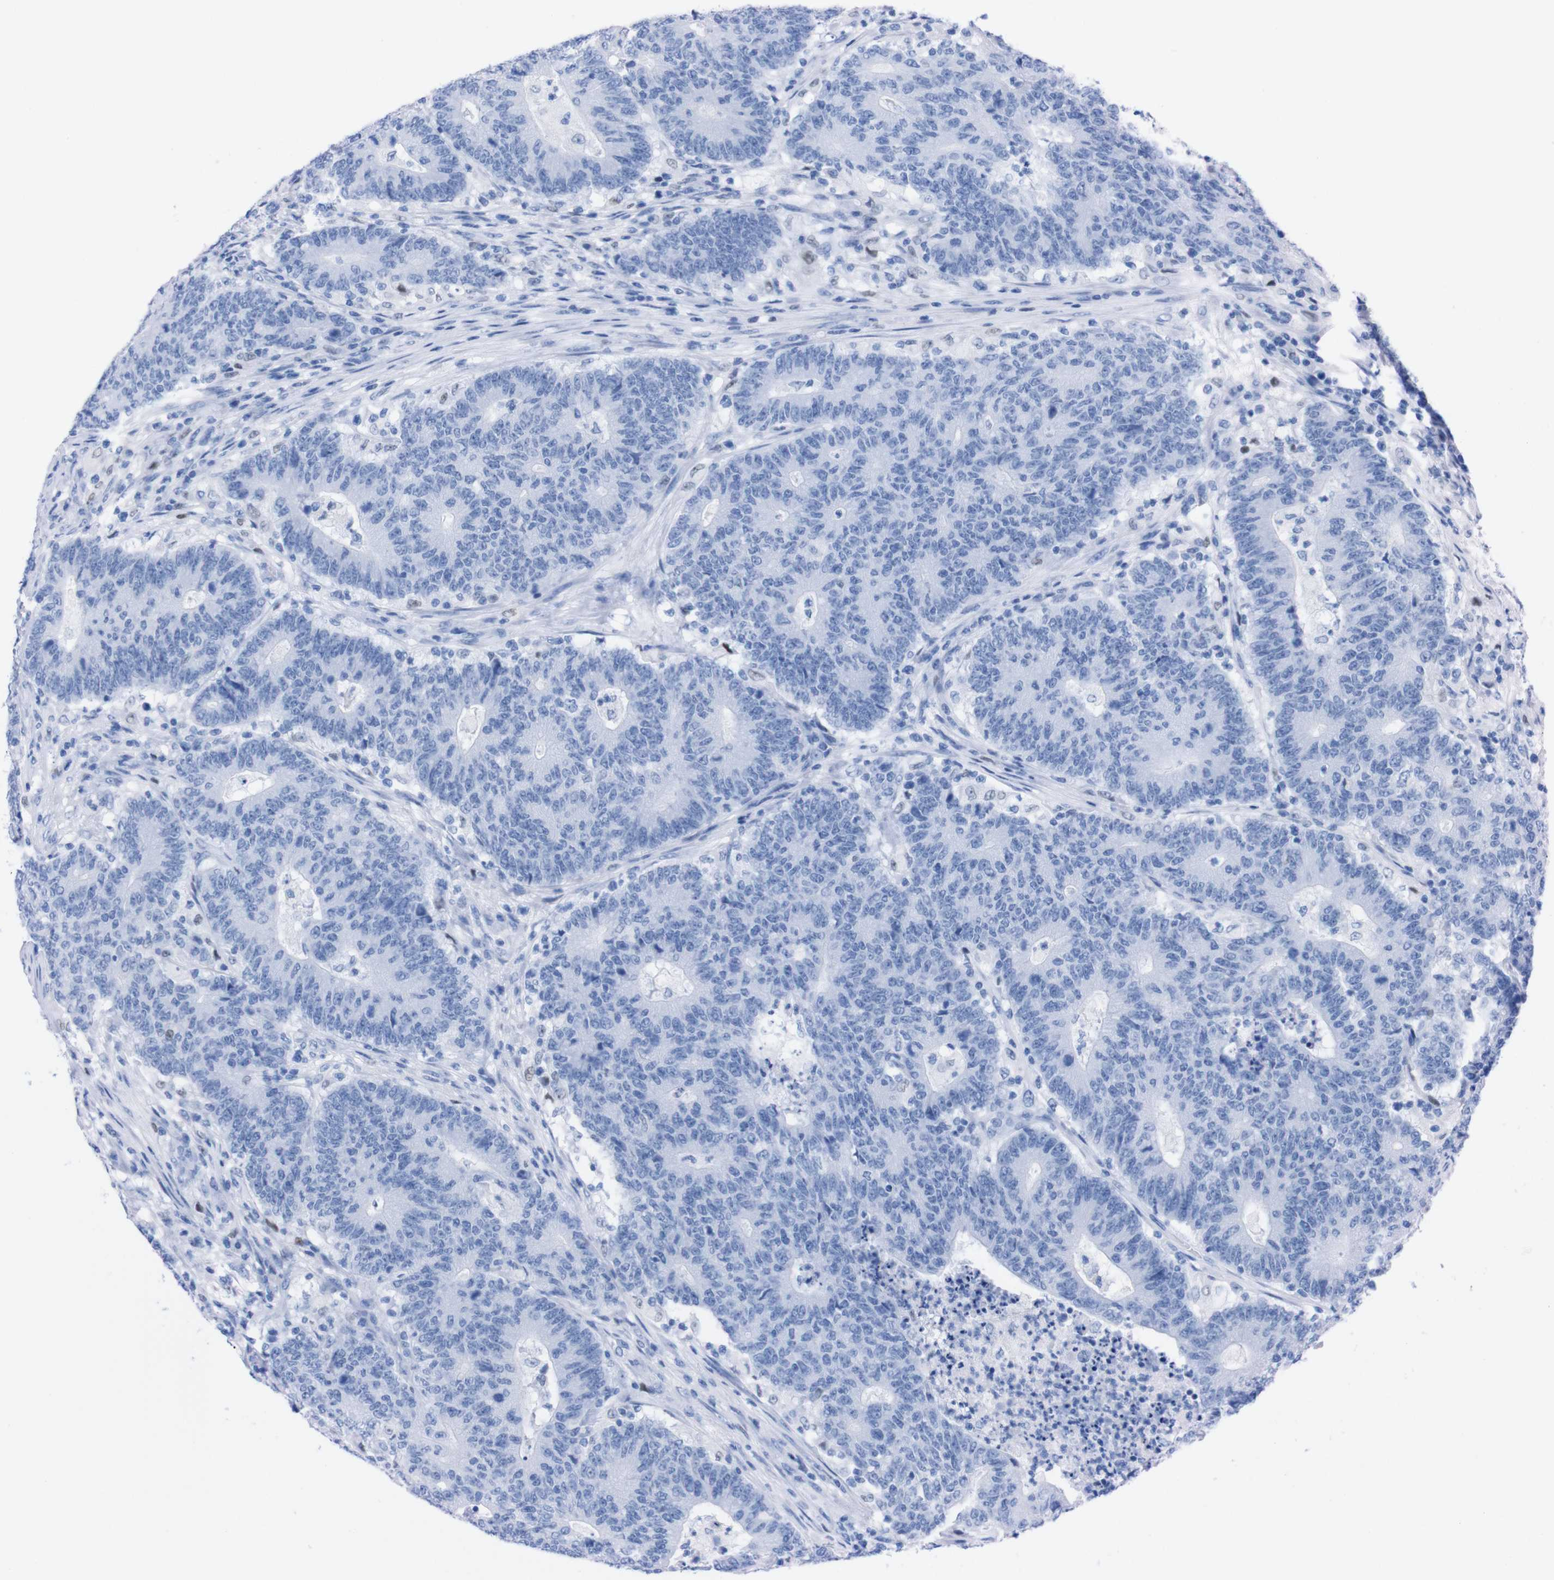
{"staining": {"intensity": "negative", "quantity": "none", "location": "none"}, "tissue": "colorectal cancer", "cell_type": "Tumor cells", "image_type": "cancer", "snomed": [{"axis": "morphology", "description": "Normal tissue, NOS"}, {"axis": "morphology", "description": "Adenocarcinoma, NOS"}, {"axis": "topography", "description": "Colon"}], "caption": "Photomicrograph shows no significant protein expression in tumor cells of colorectal cancer (adenocarcinoma). Brightfield microscopy of IHC stained with DAB (brown) and hematoxylin (blue), captured at high magnification.", "gene": "P2RY12", "patient": {"sex": "female", "age": 75}}